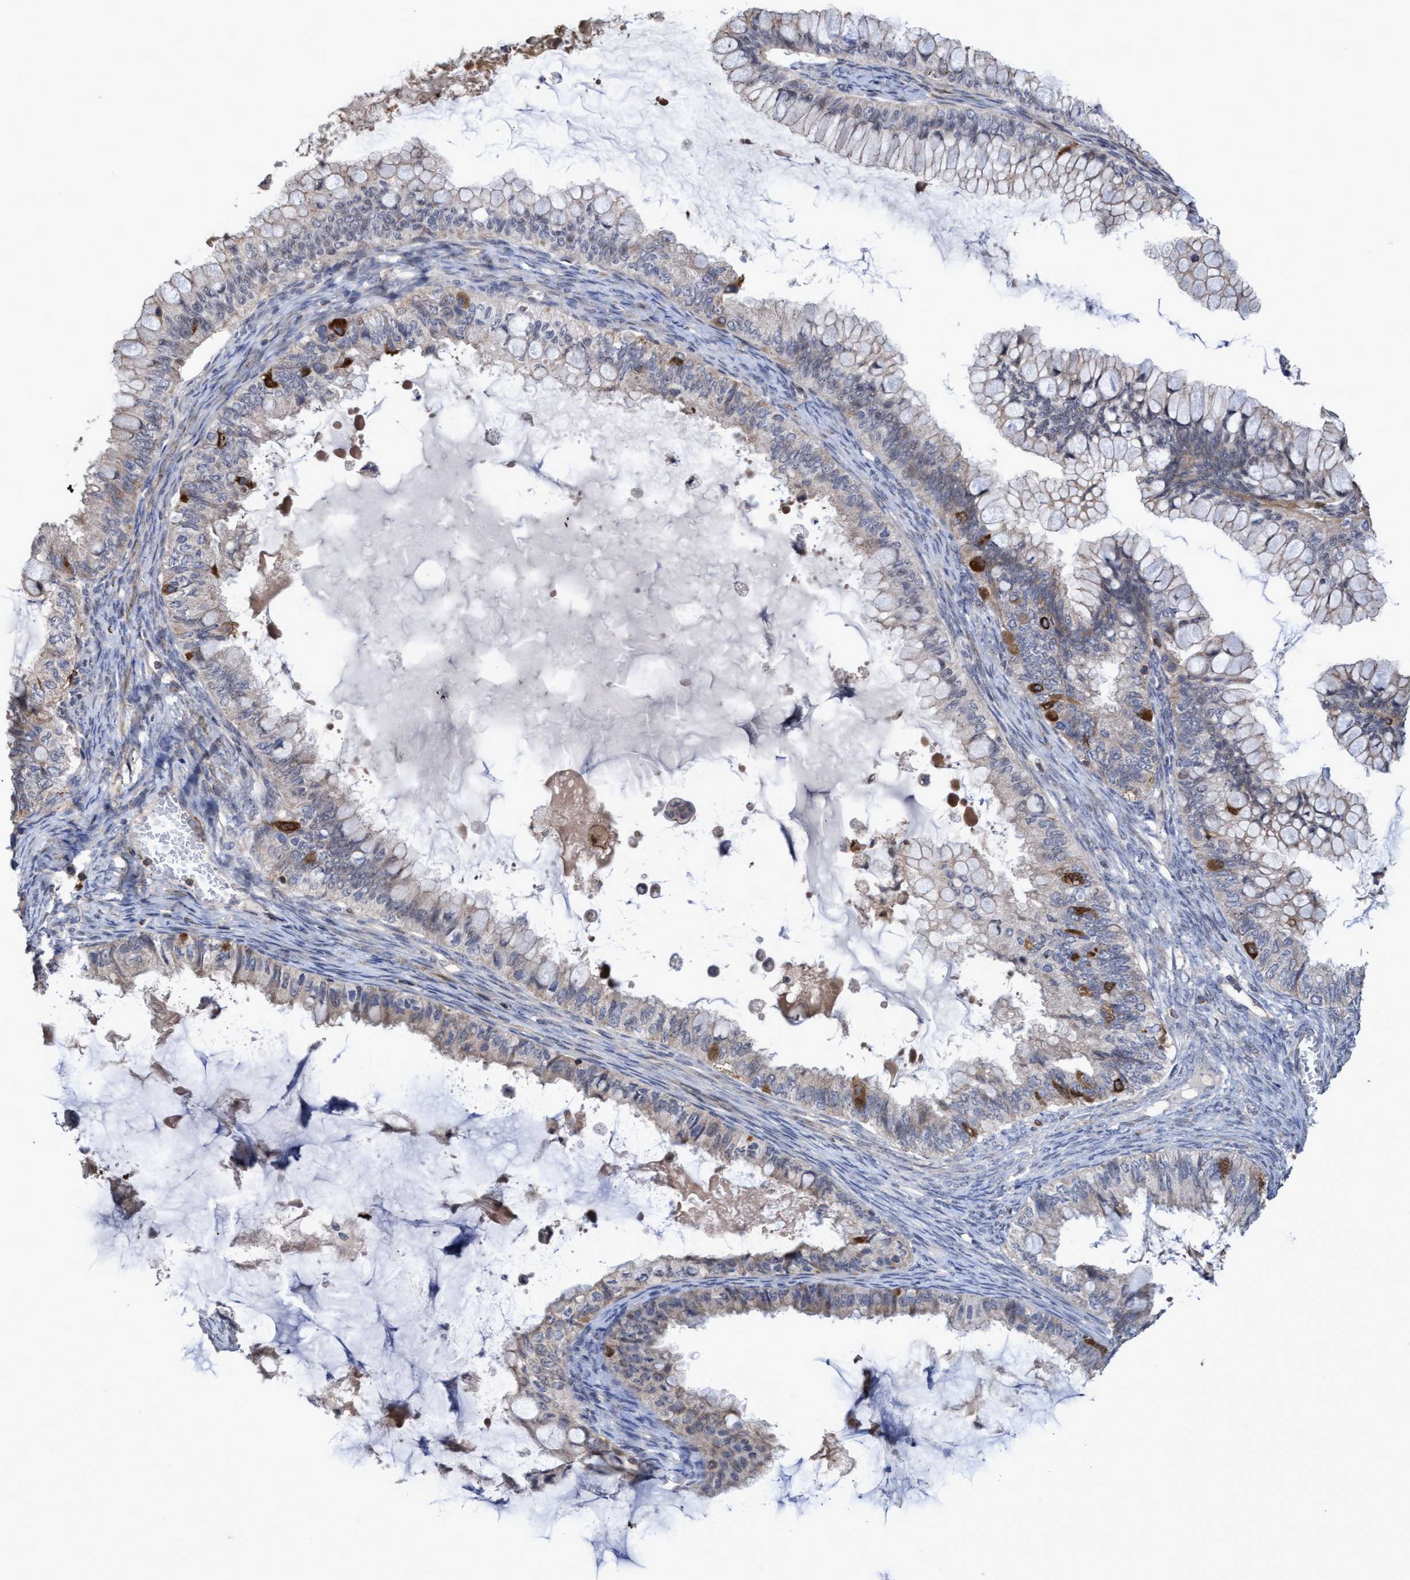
{"staining": {"intensity": "strong", "quantity": "<25%", "location": "cytoplasmic/membranous"}, "tissue": "ovarian cancer", "cell_type": "Tumor cells", "image_type": "cancer", "snomed": [{"axis": "morphology", "description": "Cystadenocarcinoma, mucinous, NOS"}, {"axis": "topography", "description": "Ovary"}], "caption": "Immunohistochemistry (IHC) (DAB (3,3'-diaminobenzidine)) staining of human ovarian cancer (mucinous cystadenocarcinoma) demonstrates strong cytoplasmic/membranous protein expression in approximately <25% of tumor cells.", "gene": "SLBP", "patient": {"sex": "female", "age": 80}}